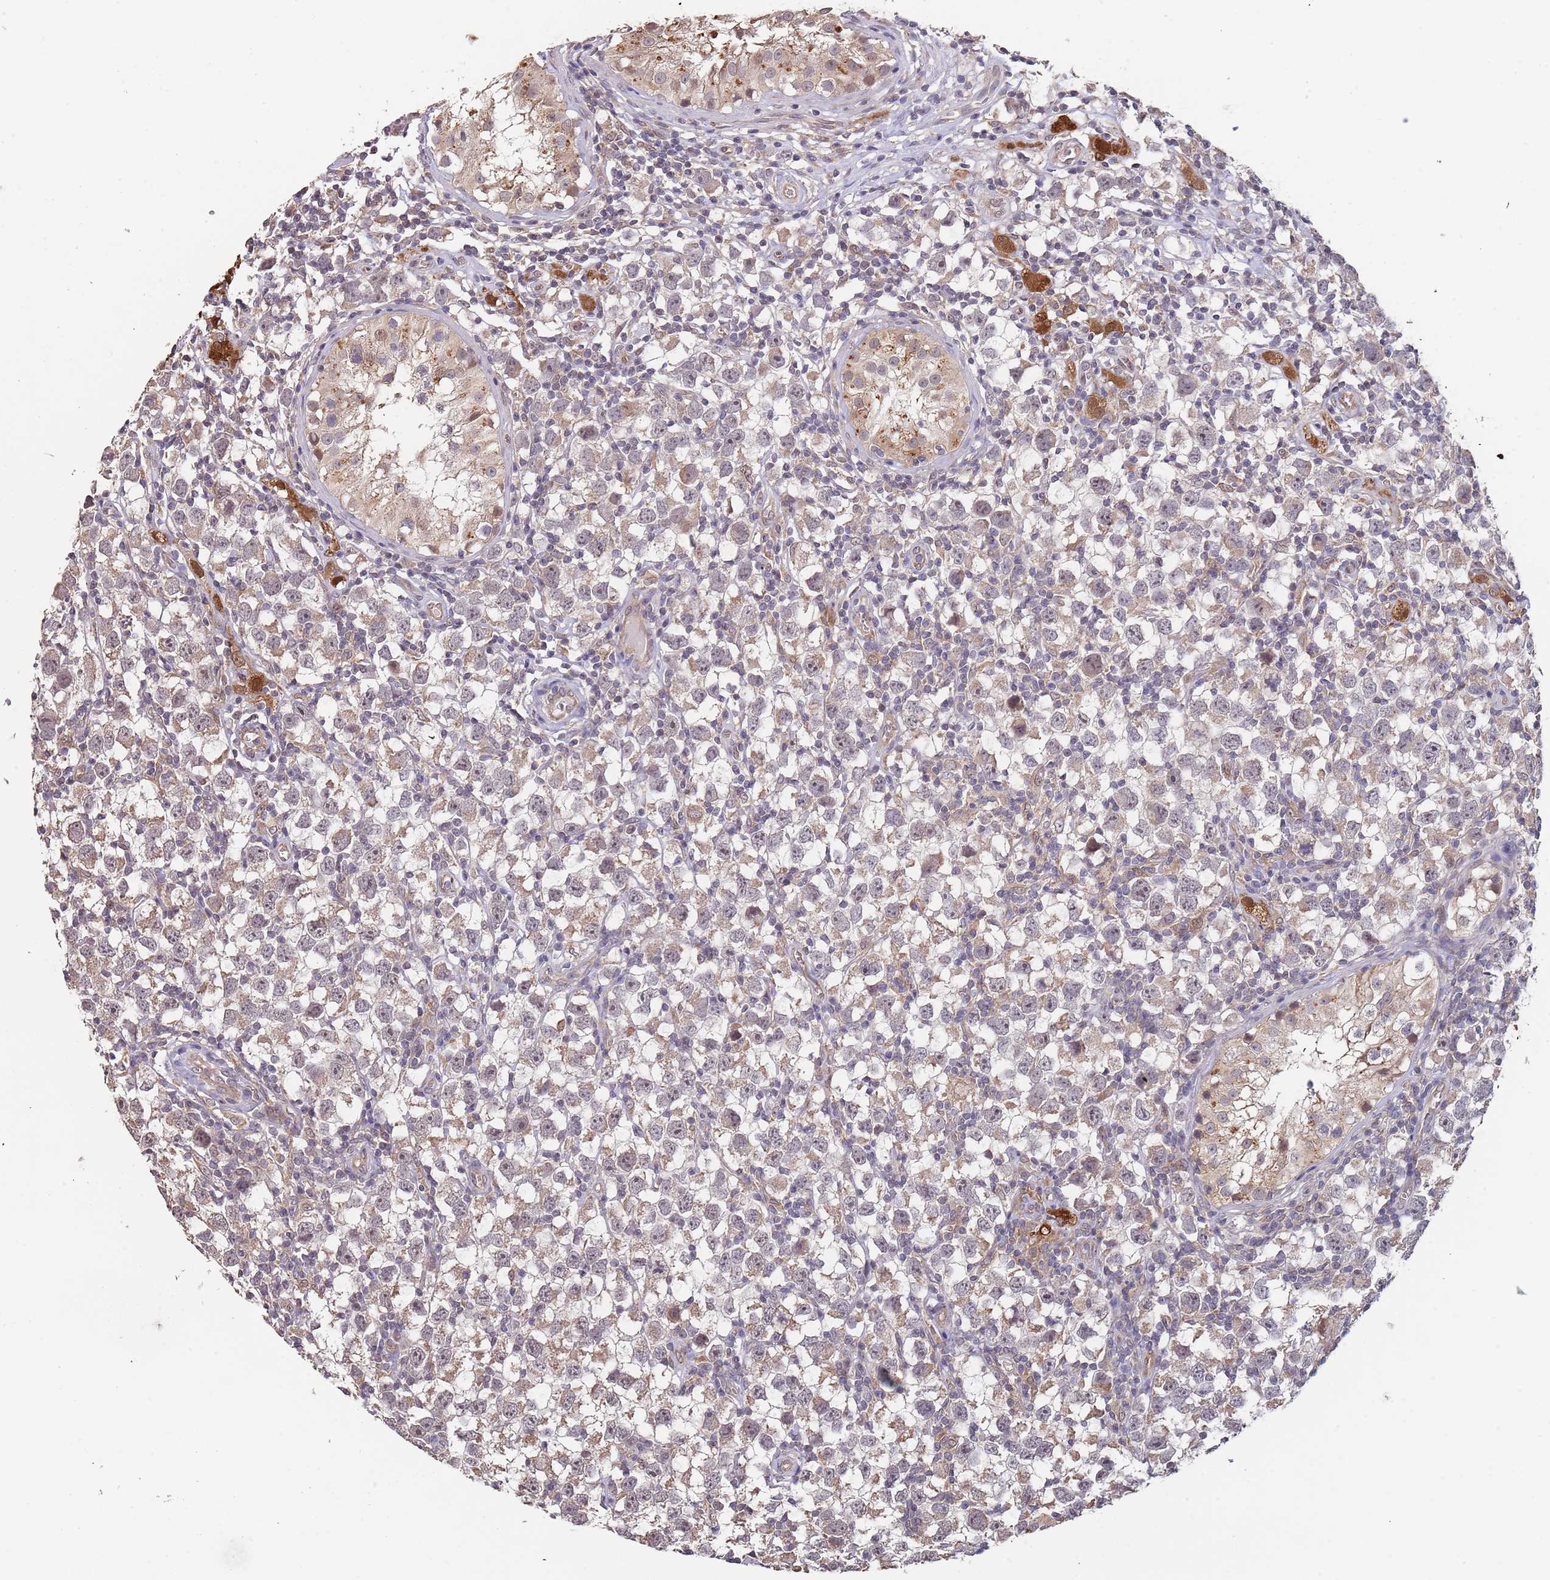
{"staining": {"intensity": "weak", "quantity": "25%-75%", "location": "cytoplasmic/membranous,nuclear"}, "tissue": "testis cancer", "cell_type": "Tumor cells", "image_type": "cancer", "snomed": [{"axis": "morphology", "description": "Seminoma, NOS"}, {"axis": "morphology", "description": "Carcinoma, Embryonal, NOS"}, {"axis": "topography", "description": "Testis"}], "caption": "This is a micrograph of IHC staining of testis cancer, which shows weak positivity in the cytoplasmic/membranous and nuclear of tumor cells.", "gene": "TMEM64", "patient": {"sex": "male", "age": 29}}